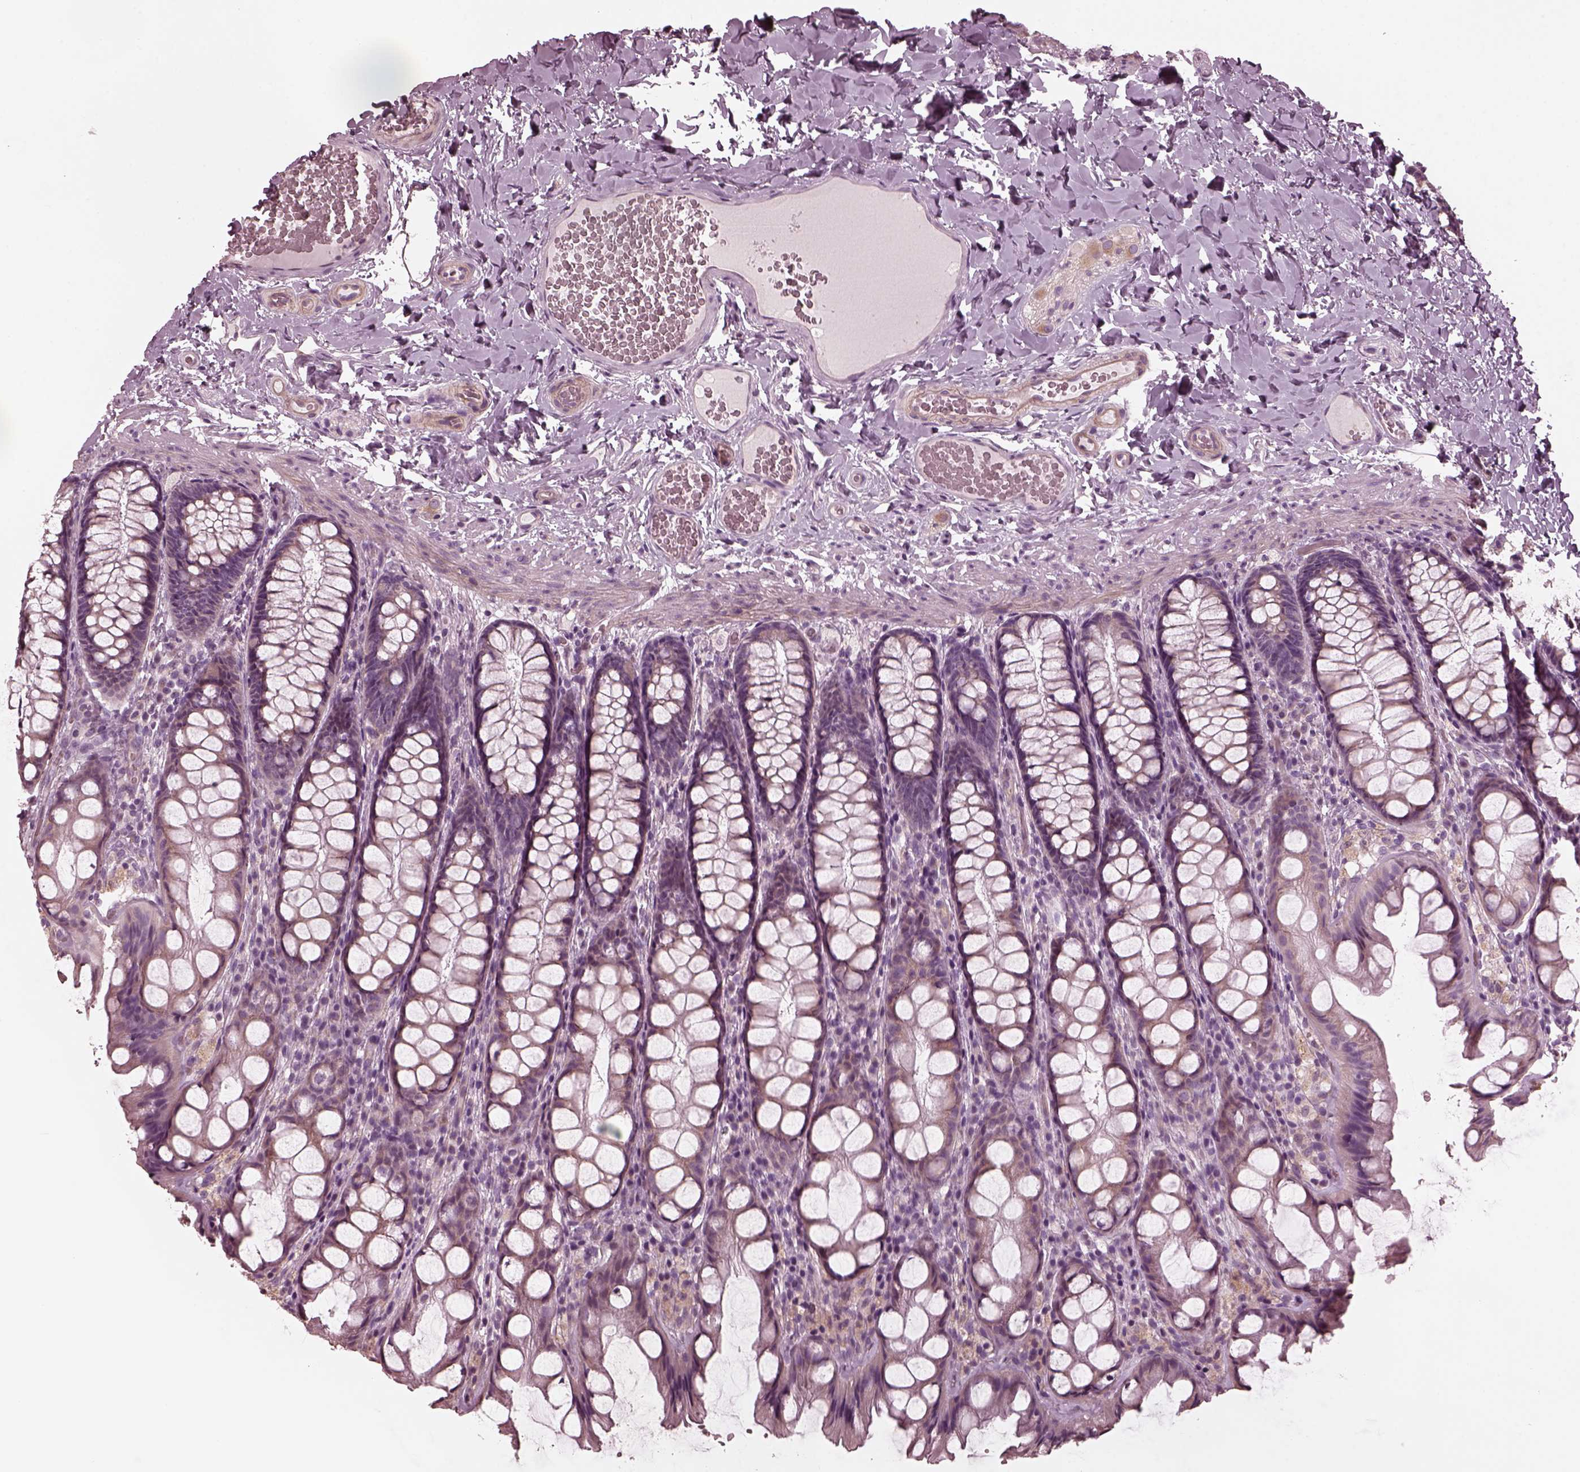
{"staining": {"intensity": "negative", "quantity": "none", "location": "none"}, "tissue": "colon", "cell_type": "Endothelial cells", "image_type": "normal", "snomed": [{"axis": "morphology", "description": "Normal tissue, NOS"}, {"axis": "topography", "description": "Colon"}], "caption": "This photomicrograph is of benign colon stained with immunohistochemistry to label a protein in brown with the nuclei are counter-stained blue. There is no positivity in endothelial cells.", "gene": "KIF6", "patient": {"sex": "male", "age": 47}}